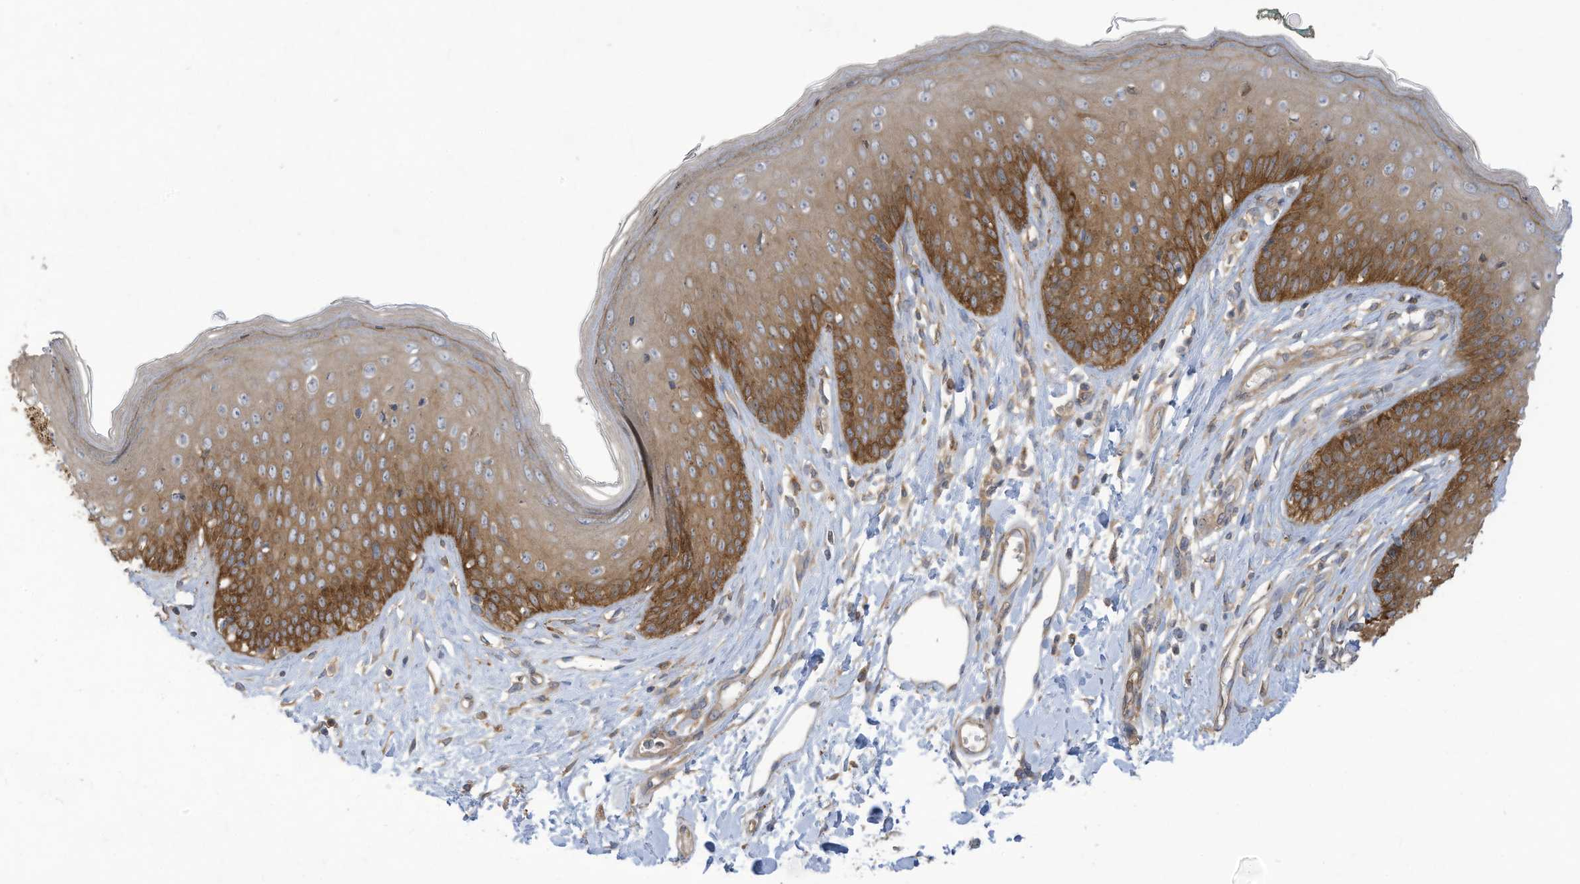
{"staining": {"intensity": "strong", "quantity": ">75%", "location": "cytoplasmic/membranous"}, "tissue": "skin", "cell_type": "Epidermal cells", "image_type": "normal", "snomed": [{"axis": "morphology", "description": "Normal tissue, NOS"}, {"axis": "morphology", "description": "Squamous cell carcinoma, NOS"}, {"axis": "topography", "description": "Vulva"}], "caption": "Brown immunohistochemical staining in normal skin displays strong cytoplasmic/membranous positivity in about >75% of epidermal cells. The protein is shown in brown color, while the nuclei are stained blue.", "gene": "ADI1", "patient": {"sex": "female", "age": 85}}